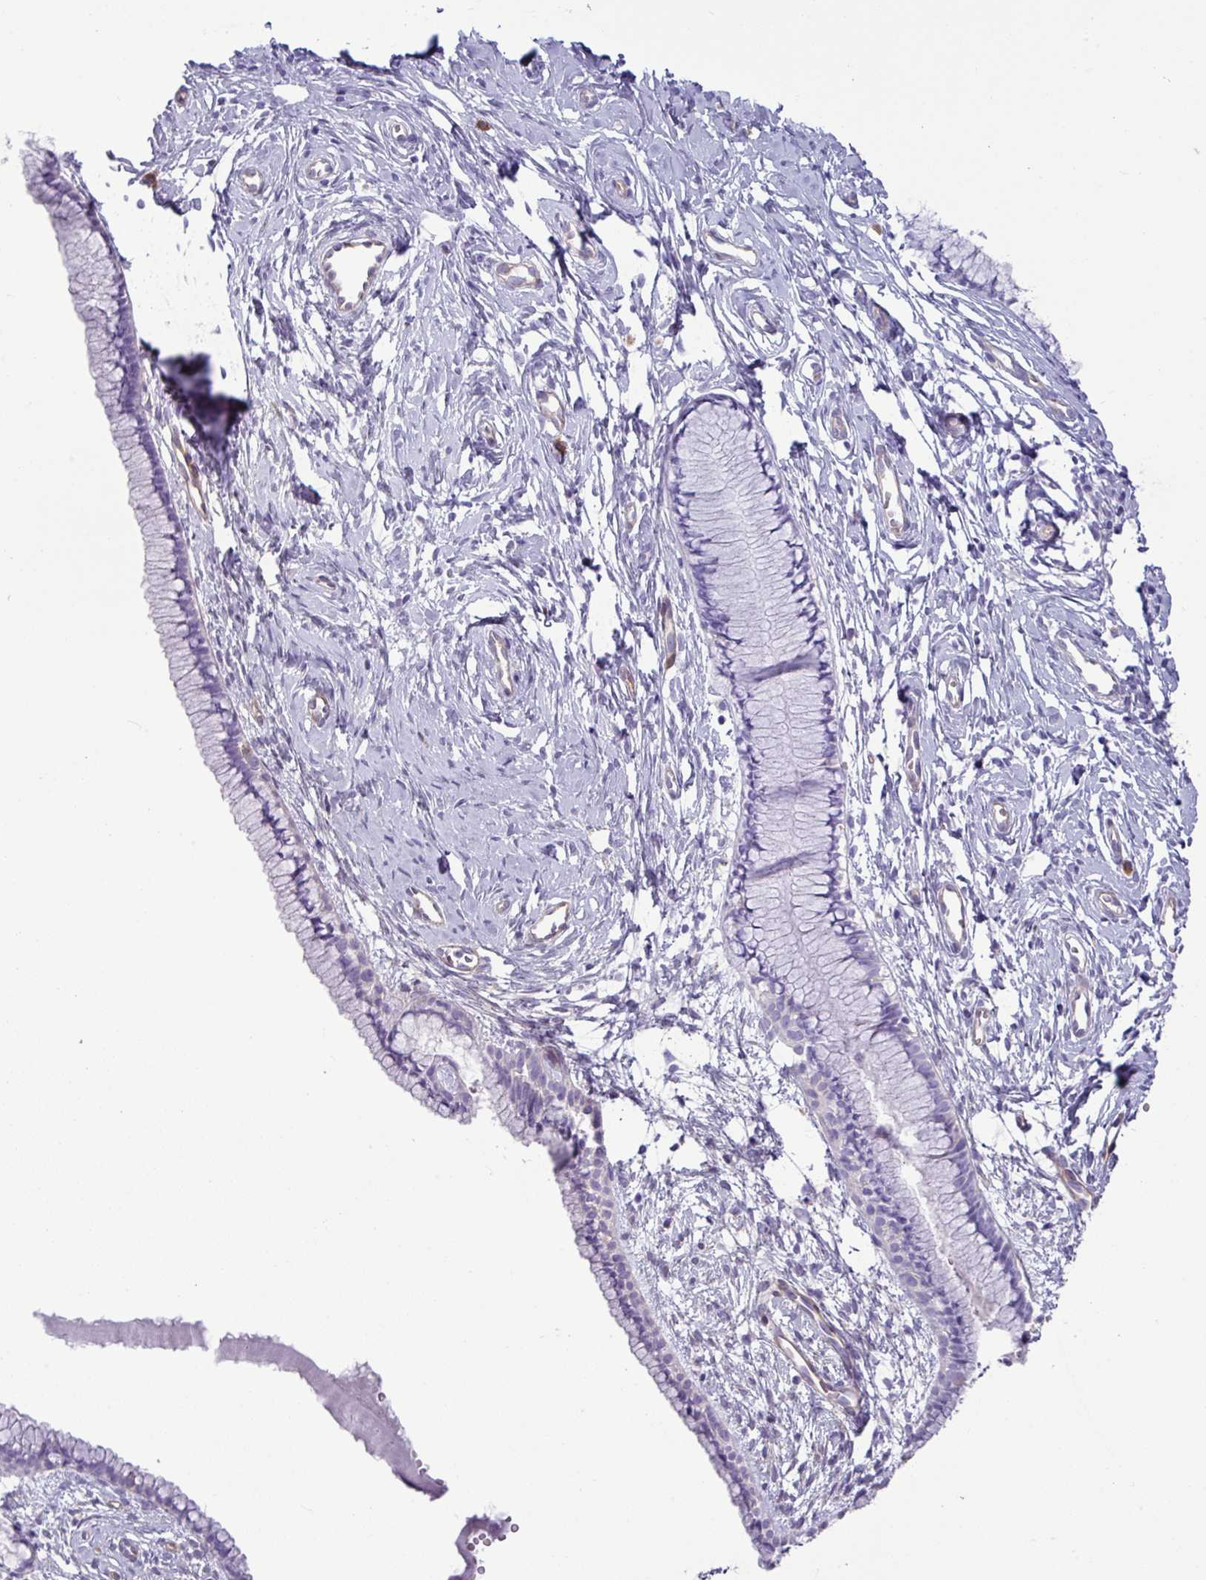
{"staining": {"intensity": "negative", "quantity": "none", "location": "none"}, "tissue": "cervix", "cell_type": "Glandular cells", "image_type": "normal", "snomed": [{"axis": "morphology", "description": "Normal tissue, NOS"}, {"axis": "topography", "description": "Cervix"}], "caption": "An immunohistochemistry image of normal cervix is shown. There is no staining in glandular cells of cervix. (DAB (3,3'-diaminobenzidine) IHC visualized using brightfield microscopy, high magnification).", "gene": "KIRREL3", "patient": {"sex": "female", "age": 40}}